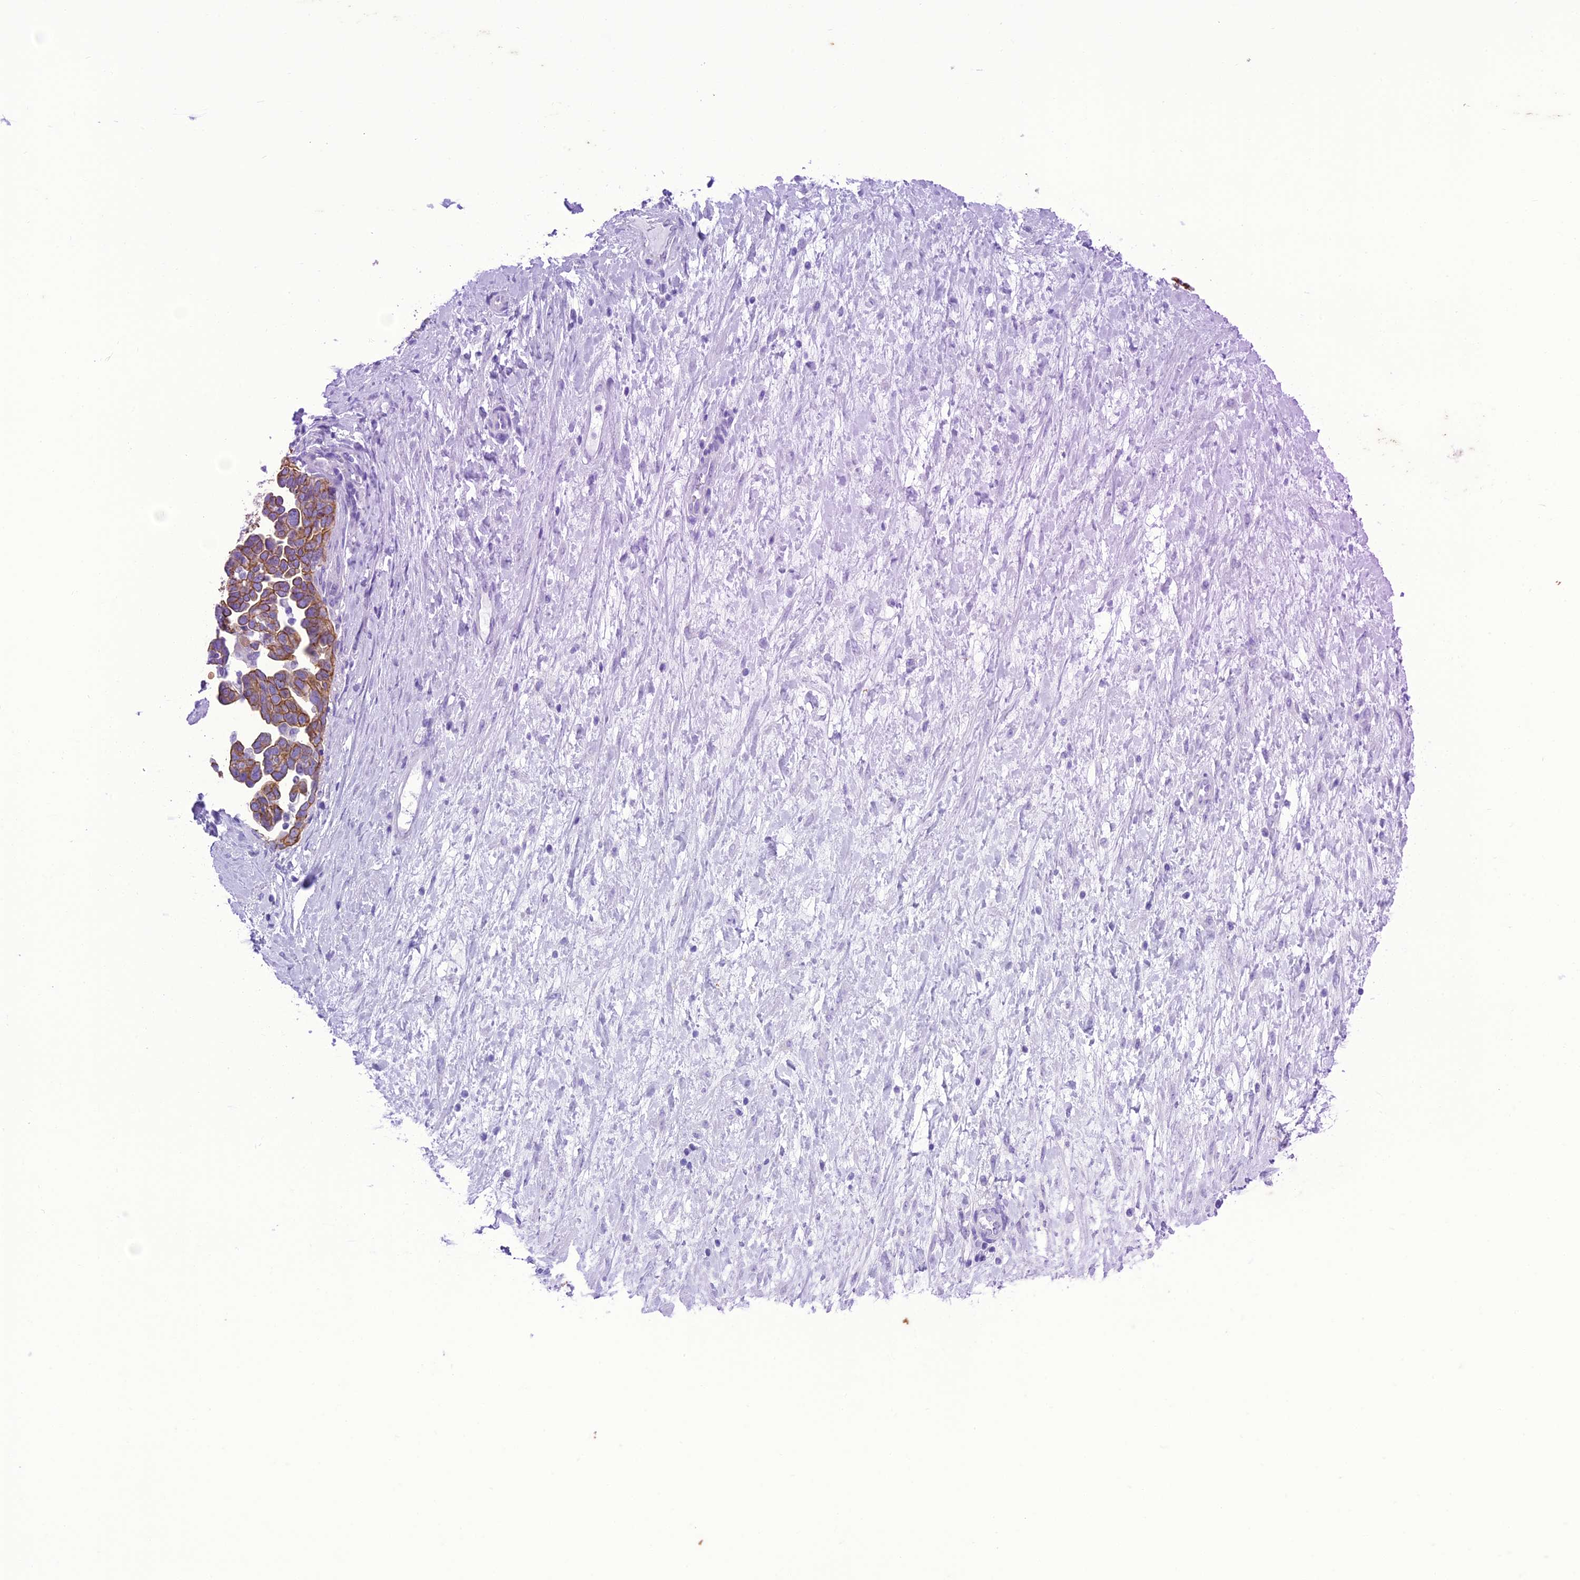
{"staining": {"intensity": "moderate", "quantity": ">75%", "location": "cytoplasmic/membranous"}, "tissue": "ovarian cancer", "cell_type": "Tumor cells", "image_type": "cancer", "snomed": [{"axis": "morphology", "description": "Cystadenocarcinoma, serous, NOS"}, {"axis": "topography", "description": "Ovary"}], "caption": "An image showing moderate cytoplasmic/membranous staining in approximately >75% of tumor cells in ovarian cancer (serous cystadenocarcinoma), as visualized by brown immunohistochemical staining.", "gene": "VPS52", "patient": {"sex": "female", "age": 54}}